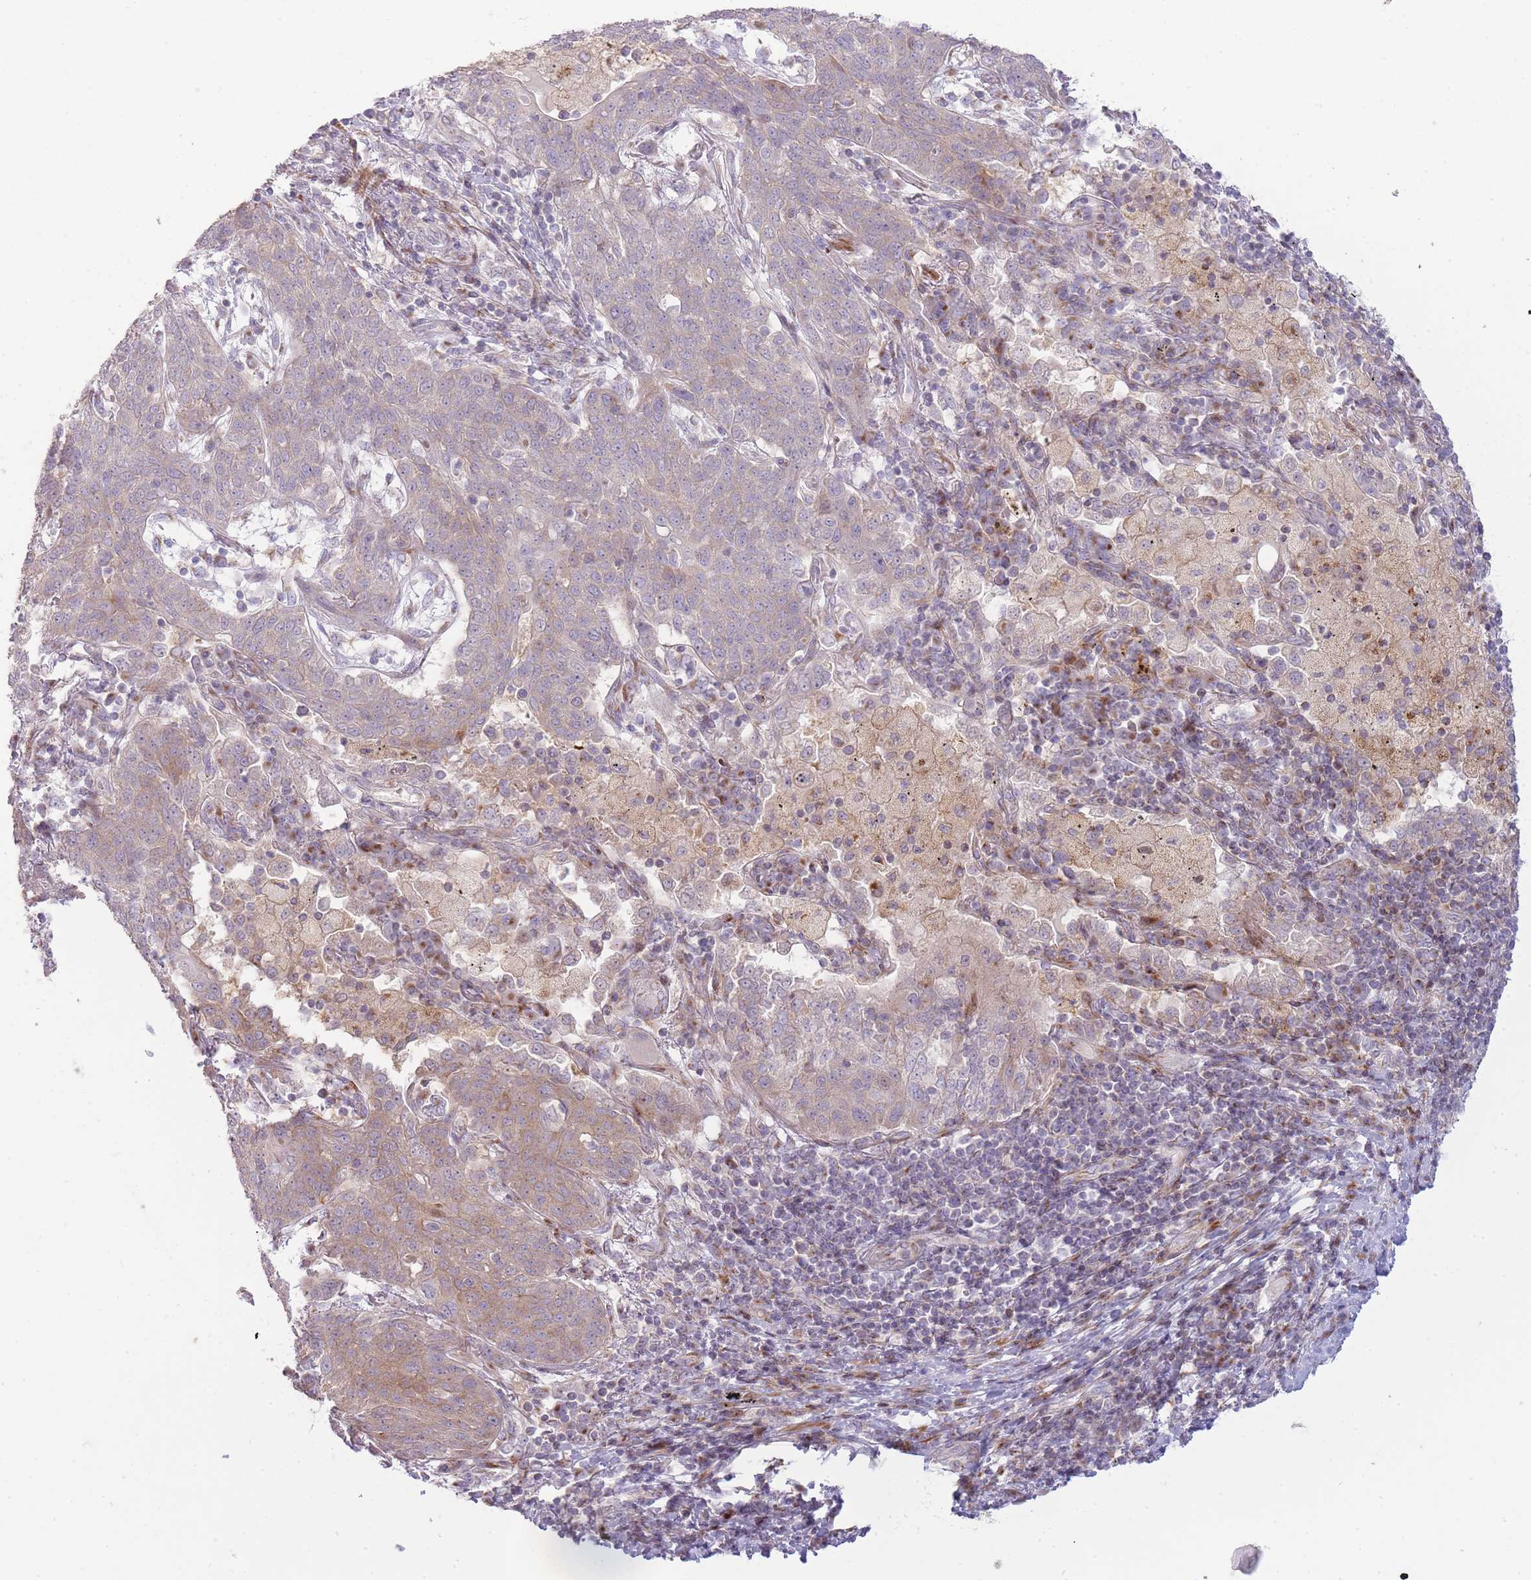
{"staining": {"intensity": "weak", "quantity": "<25%", "location": "cytoplasmic/membranous"}, "tissue": "lung cancer", "cell_type": "Tumor cells", "image_type": "cancer", "snomed": [{"axis": "morphology", "description": "Squamous cell carcinoma, NOS"}, {"axis": "topography", "description": "Lung"}], "caption": "A micrograph of lung cancer stained for a protein shows no brown staining in tumor cells.", "gene": "PPP3R2", "patient": {"sex": "female", "age": 70}}